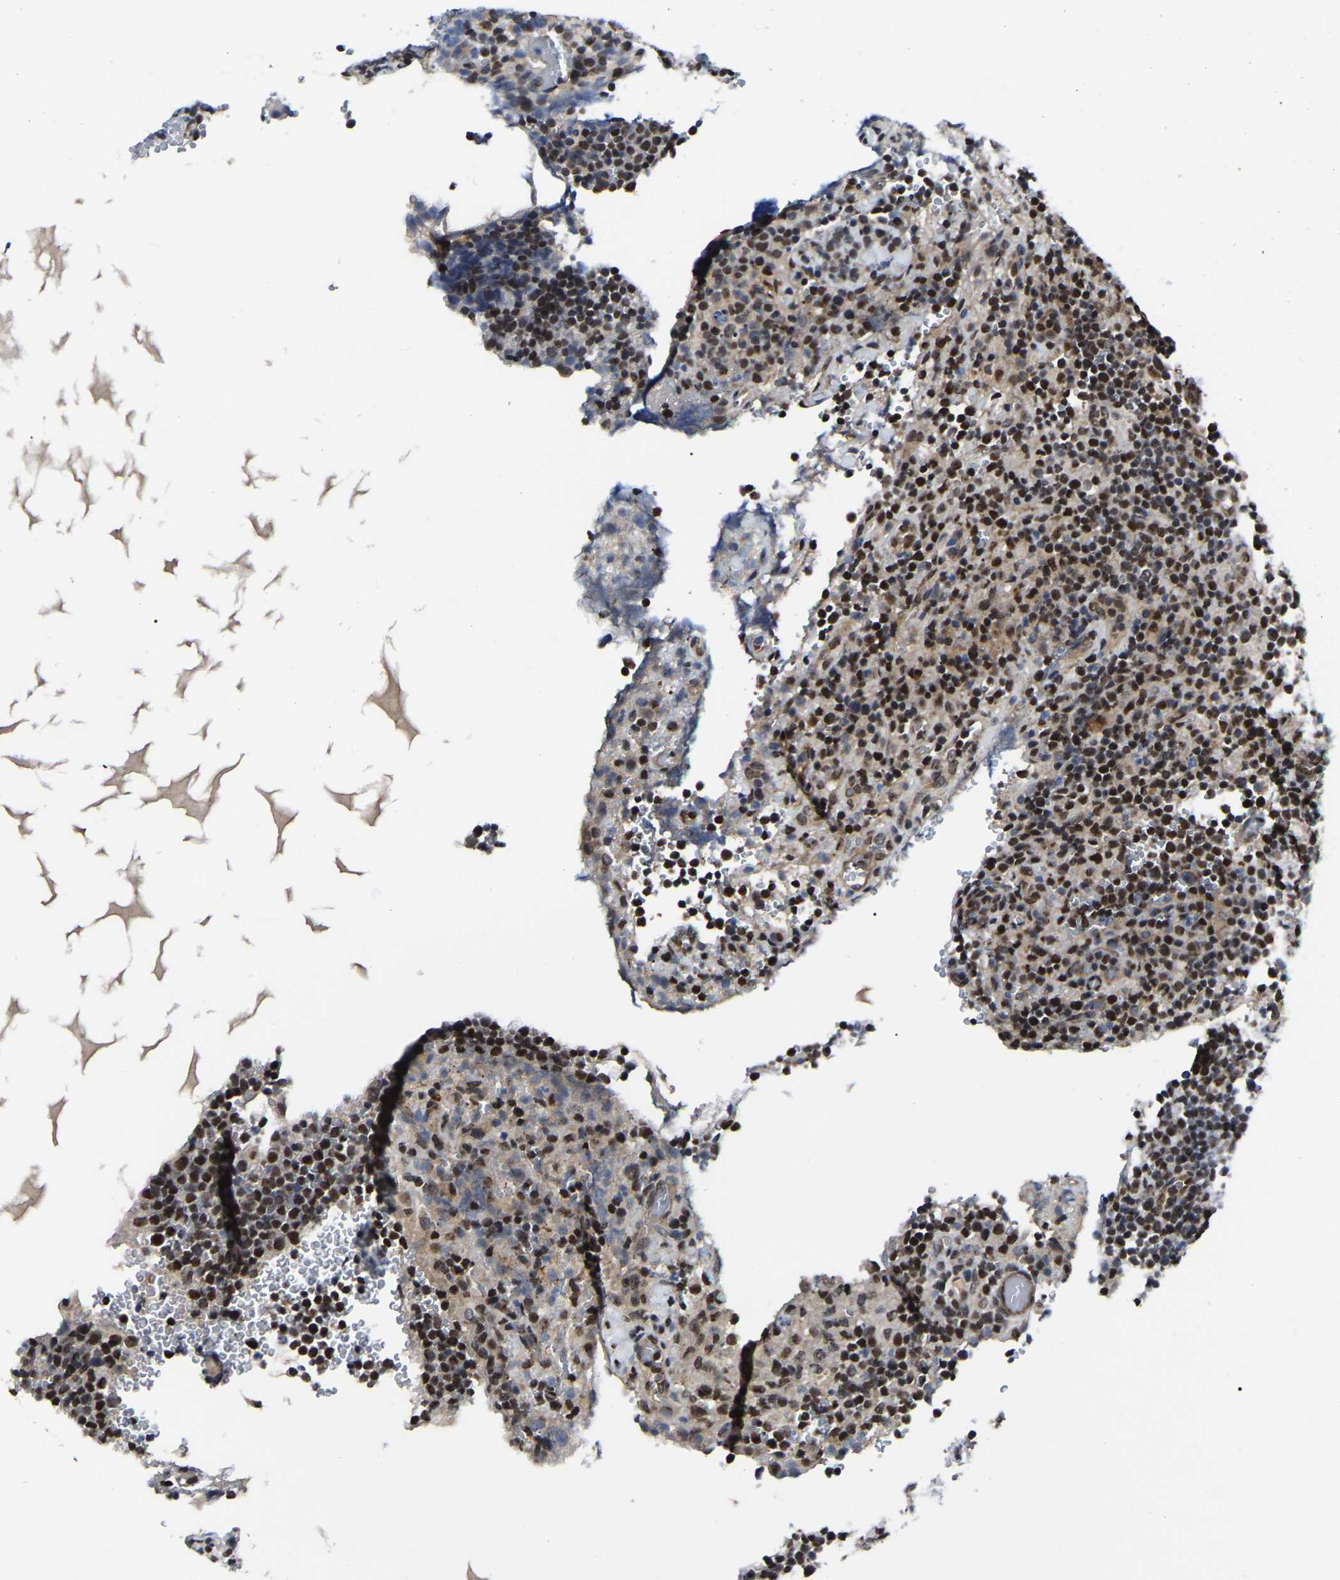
{"staining": {"intensity": "strong", "quantity": "25%-75%", "location": "nuclear"}, "tissue": "lymphoma", "cell_type": "Tumor cells", "image_type": "cancer", "snomed": [{"axis": "morphology", "description": "Malignant lymphoma, non-Hodgkin's type, High grade"}, {"axis": "topography", "description": "Lymph node"}], "caption": "The photomicrograph exhibits staining of lymphoma, revealing strong nuclear protein staining (brown color) within tumor cells.", "gene": "TRIM35", "patient": {"sex": "male", "age": 61}}